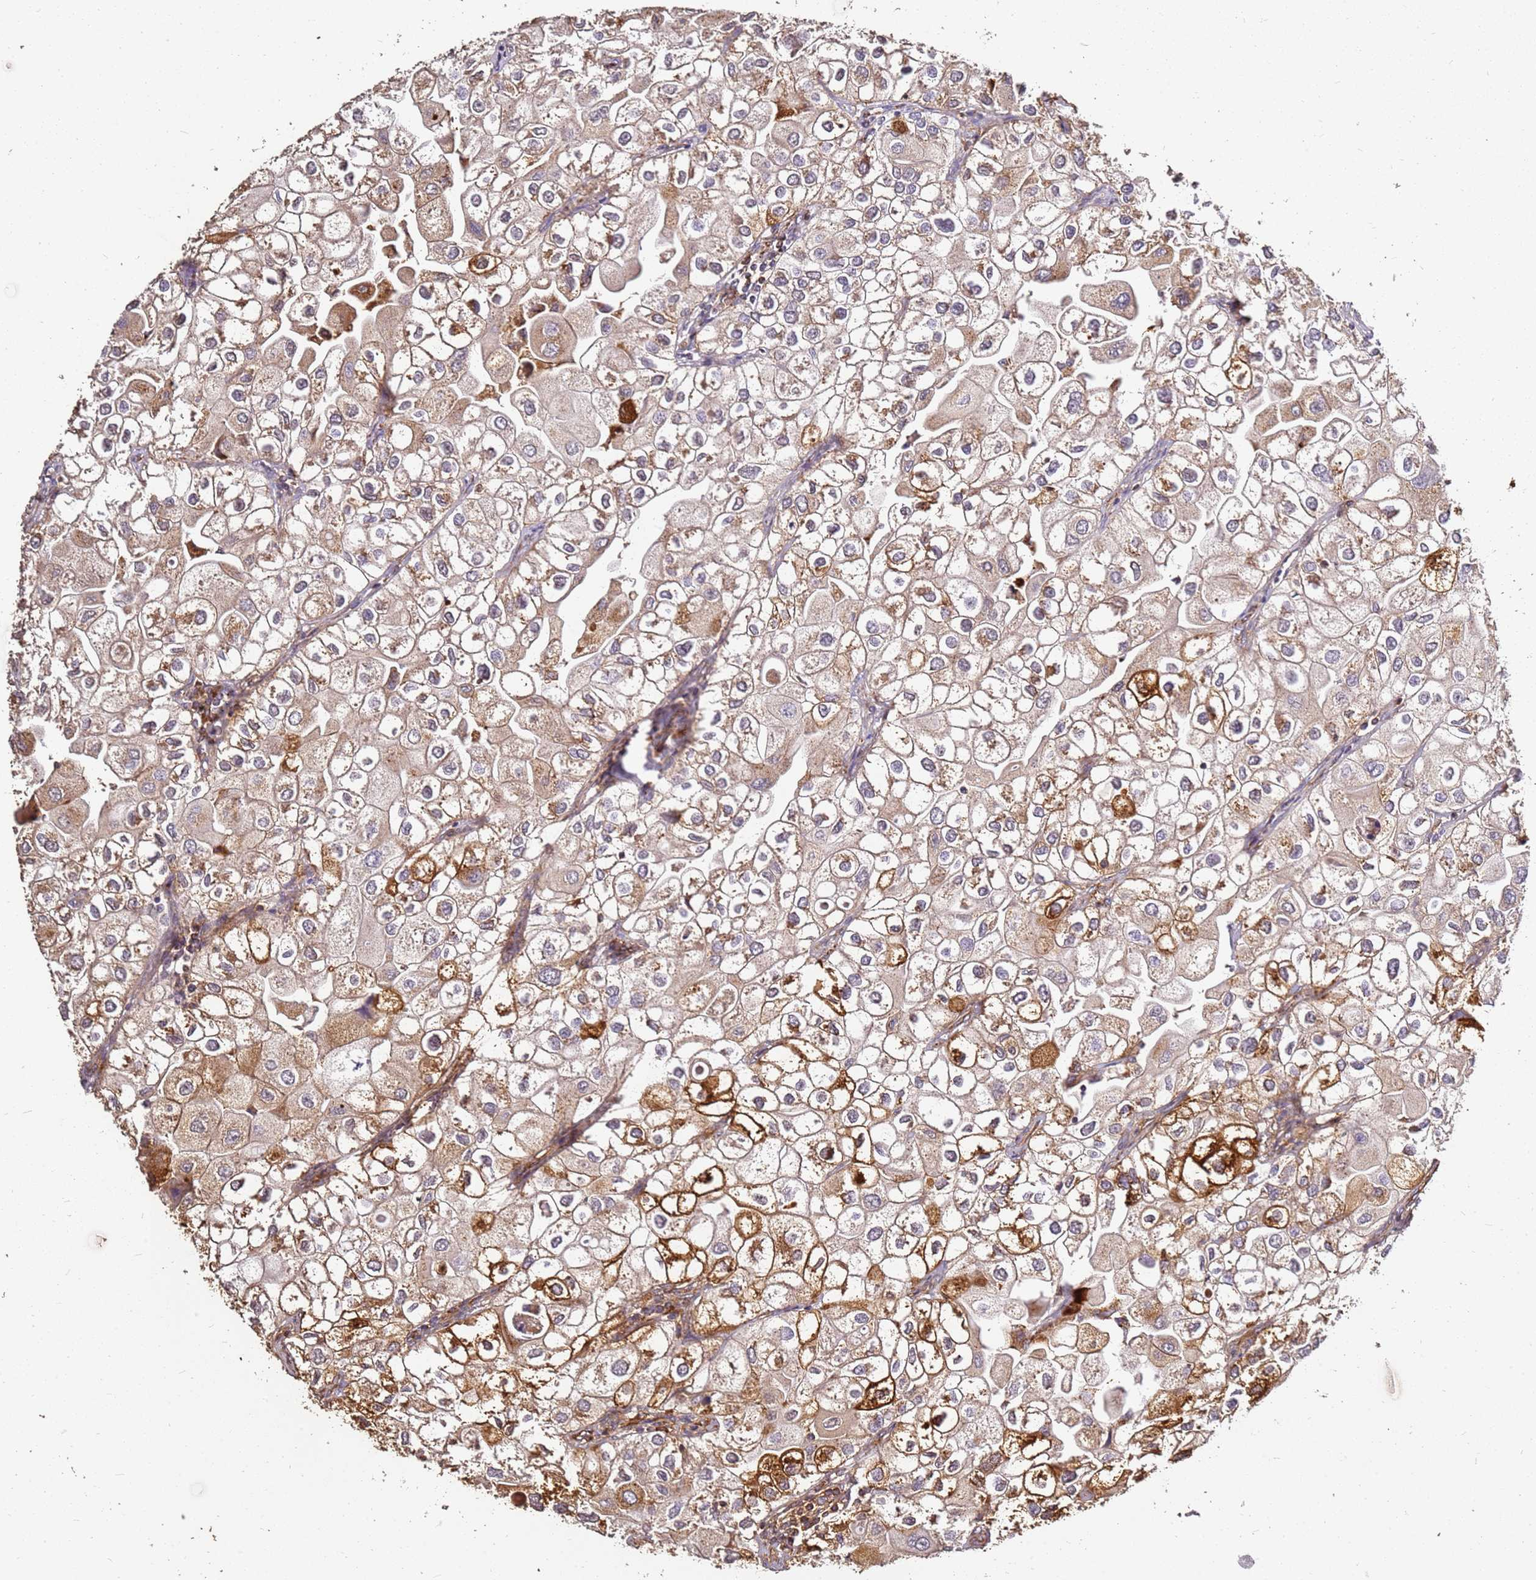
{"staining": {"intensity": "strong", "quantity": "<25%", "location": "cytoplasmic/membranous"}, "tissue": "urothelial cancer", "cell_type": "Tumor cells", "image_type": "cancer", "snomed": [{"axis": "morphology", "description": "Urothelial carcinoma, High grade"}, {"axis": "topography", "description": "Urinary bladder"}], "caption": "This histopathology image demonstrates immunohistochemistry staining of urothelial cancer, with medium strong cytoplasmic/membranous positivity in approximately <25% of tumor cells.", "gene": "DVL3", "patient": {"sex": "male", "age": 64}}